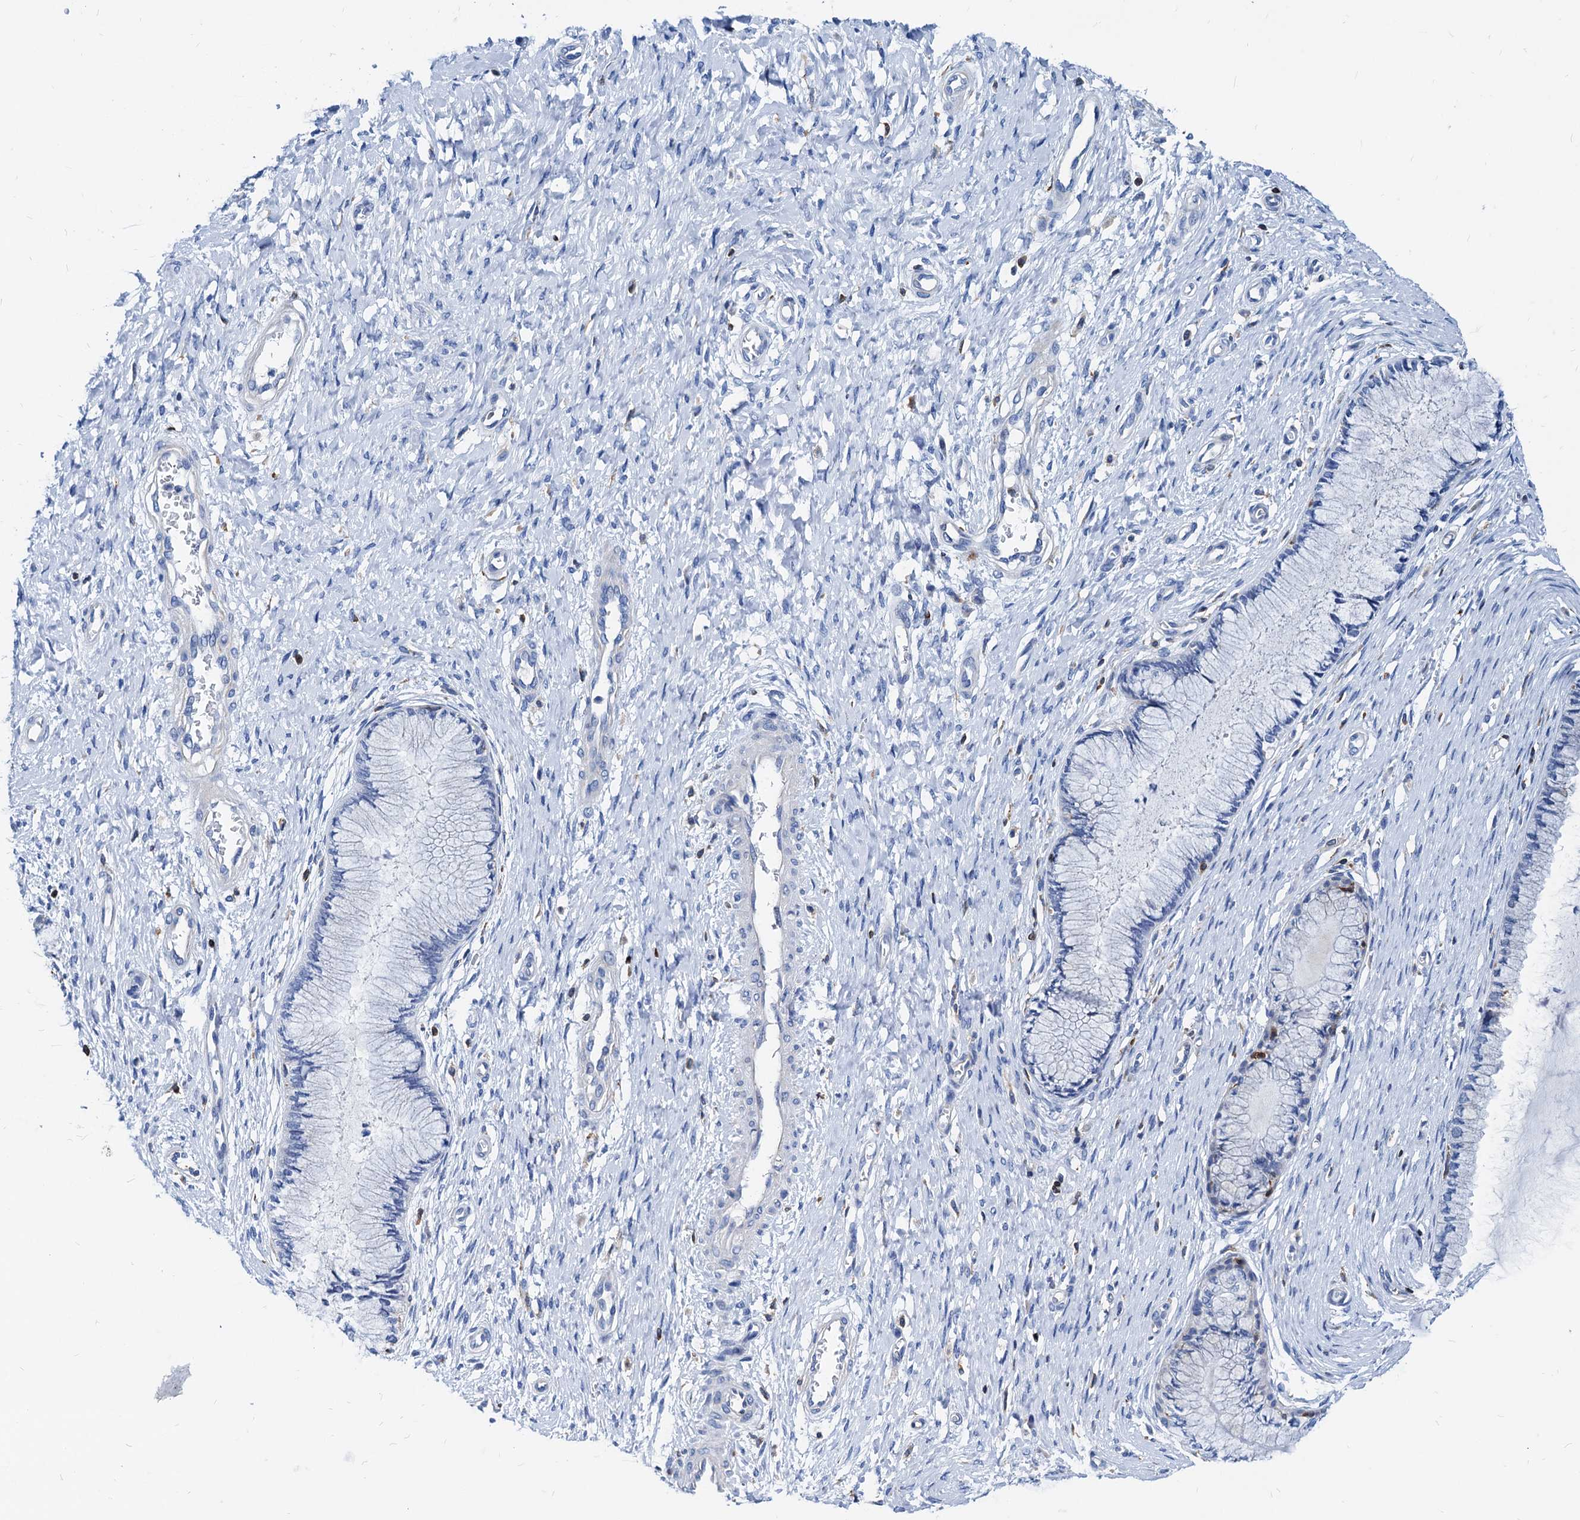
{"staining": {"intensity": "negative", "quantity": "none", "location": "none"}, "tissue": "cervix", "cell_type": "Glandular cells", "image_type": "normal", "snomed": [{"axis": "morphology", "description": "Normal tissue, NOS"}, {"axis": "topography", "description": "Cervix"}], "caption": "An image of human cervix is negative for staining in glandular cells. Brightfield microscopy of IHC stained with DAB (3,3'-diaminobenzidine) (brown) and hematoxylin (blue), captured at high magnification.", "gene": "LCP2", "patient": {"sex": "female", "age": 55}}